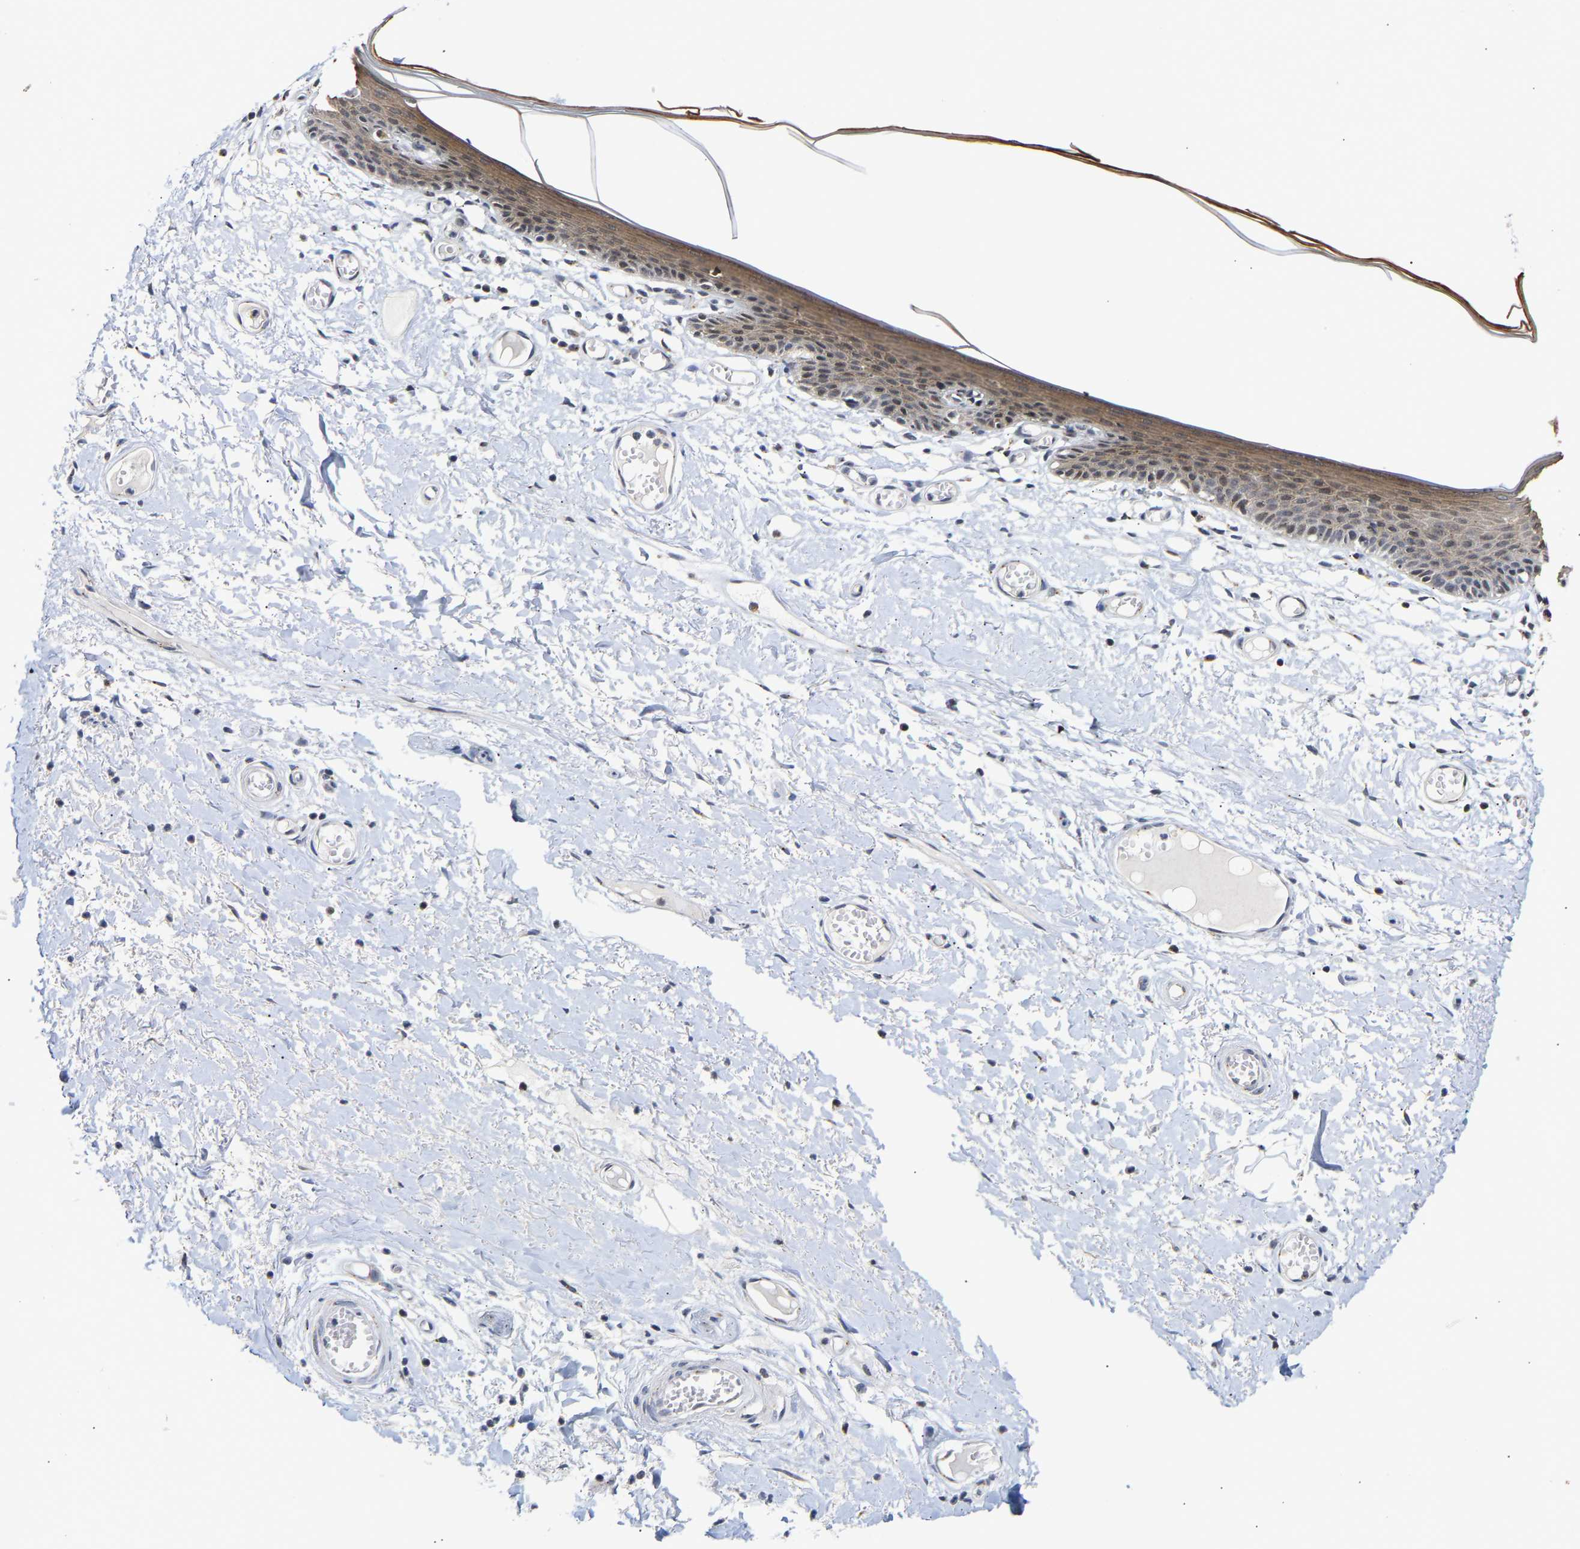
{"staining": {"intensity": "moderate", "quantity": ">75%", "location": "cytoplasmic/membranous"}, "tissue": "skin", "cell_type": "Epidermal cells", "image_type": "normal", "snomed": [{"axis": "morphology", "description": "Normal tissue, NOS"}, {"axis": "topography", "description": "Vulva"}], "caption": "Protein staining shows moderate cytoplasmic/membranous expression in approximately >75% of epidermal cells in unremarkable skin.", "gene": "PCNT", "patient": {"sex": "female", "age": 54}}